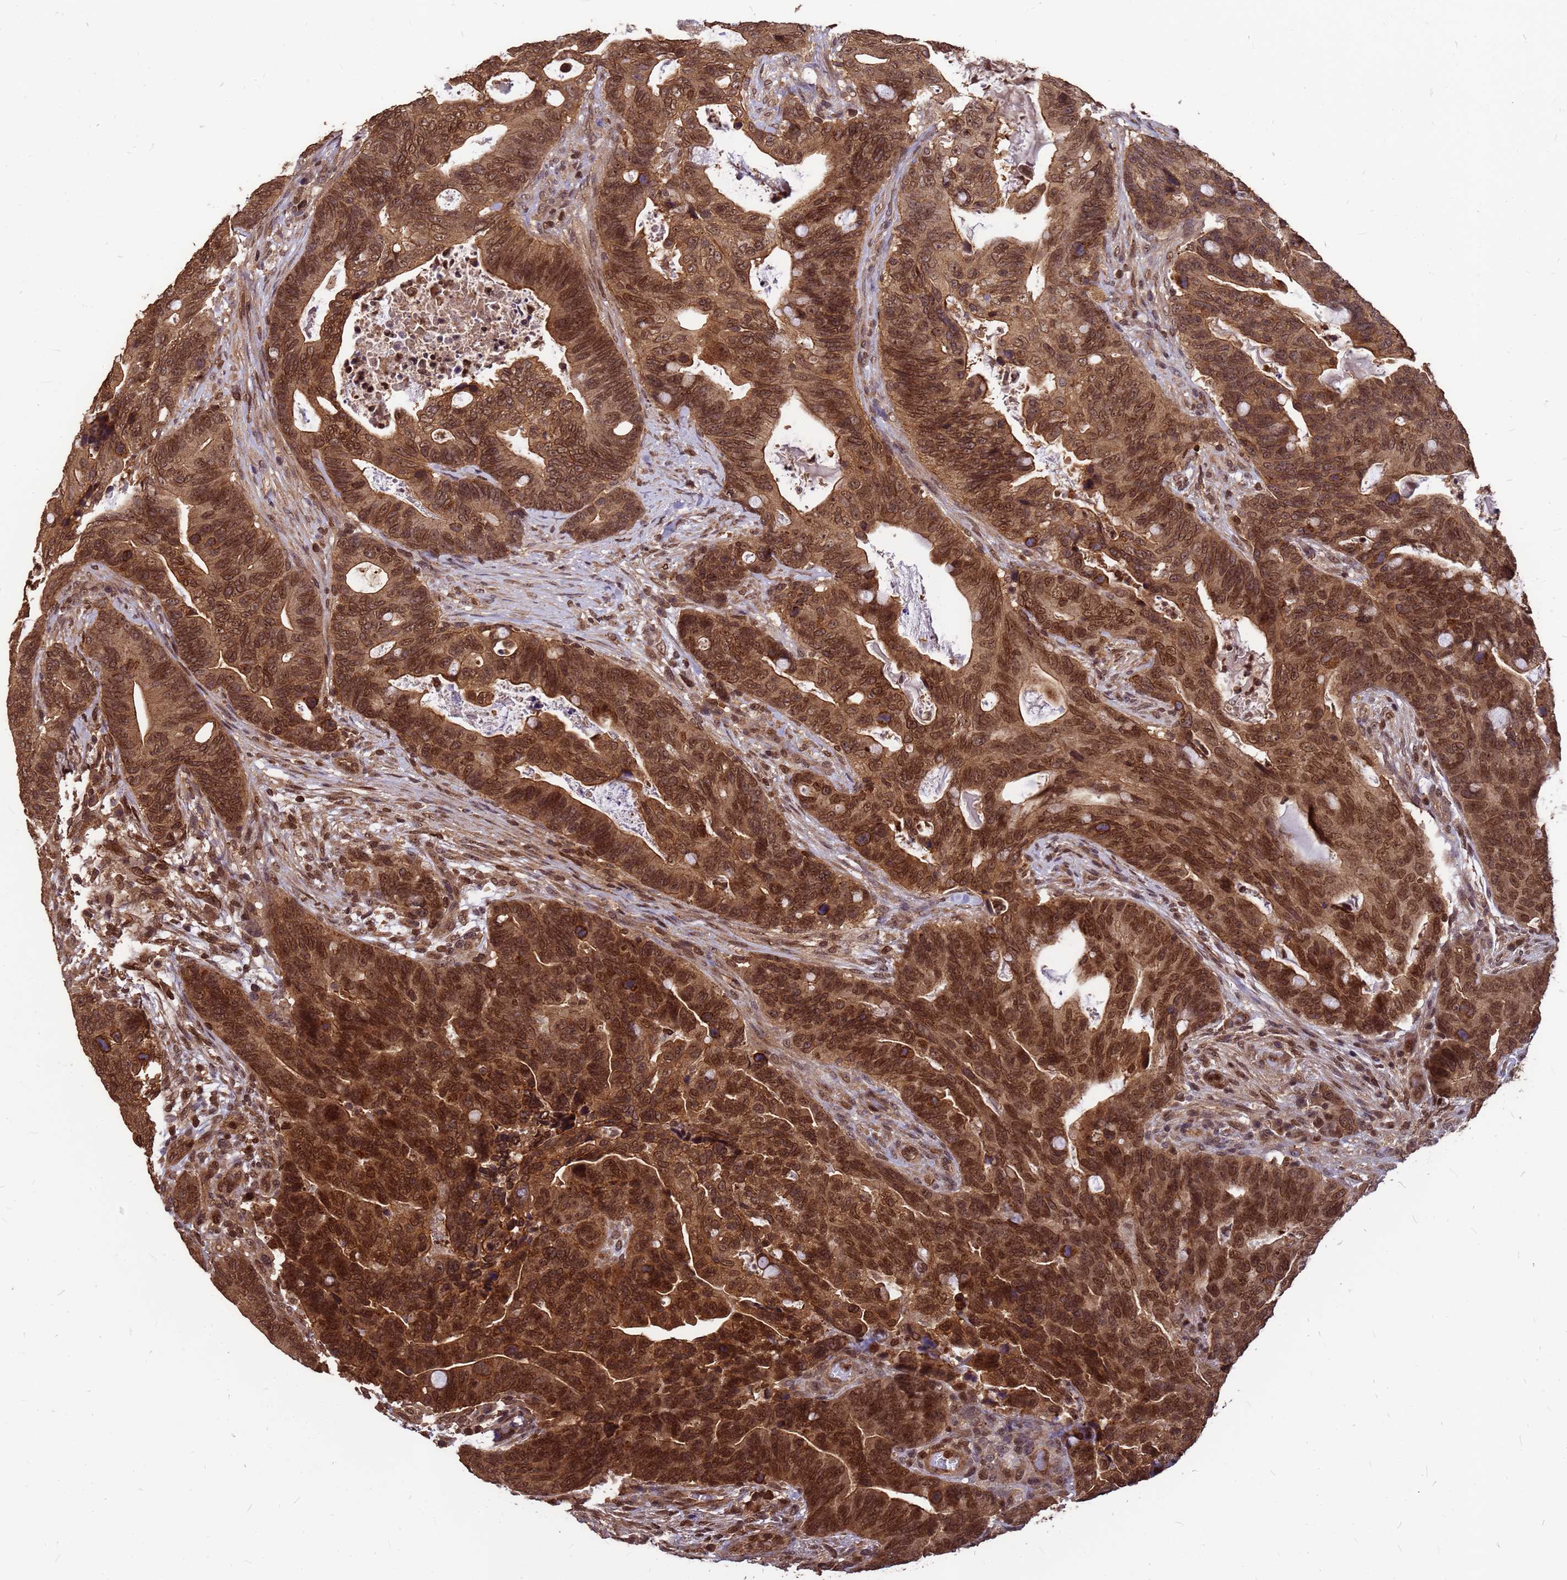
{"staining": {"intensity": "strong", "quantity": ">75%", "location": "cytoplasmic/membranous,nuclear"}, "tissue": "colorectal cancer", "cell_type": "Tumor cells", "image_type": "cancer", "snomed": [{"axis": "morphology", "description": "Adenocarcinoma, NOS"}, {"axis": "topography", "description": "Colon"}], "caption": "Brown immunohistochemical staining in colorectal cancer (adenocarcinoma) reveals strong cytoplasmic/membranous and nuclear expression in about >75% of tumor cells.", "gene": "C1orf35", "patient": {"sex": "female", "age": 82}}